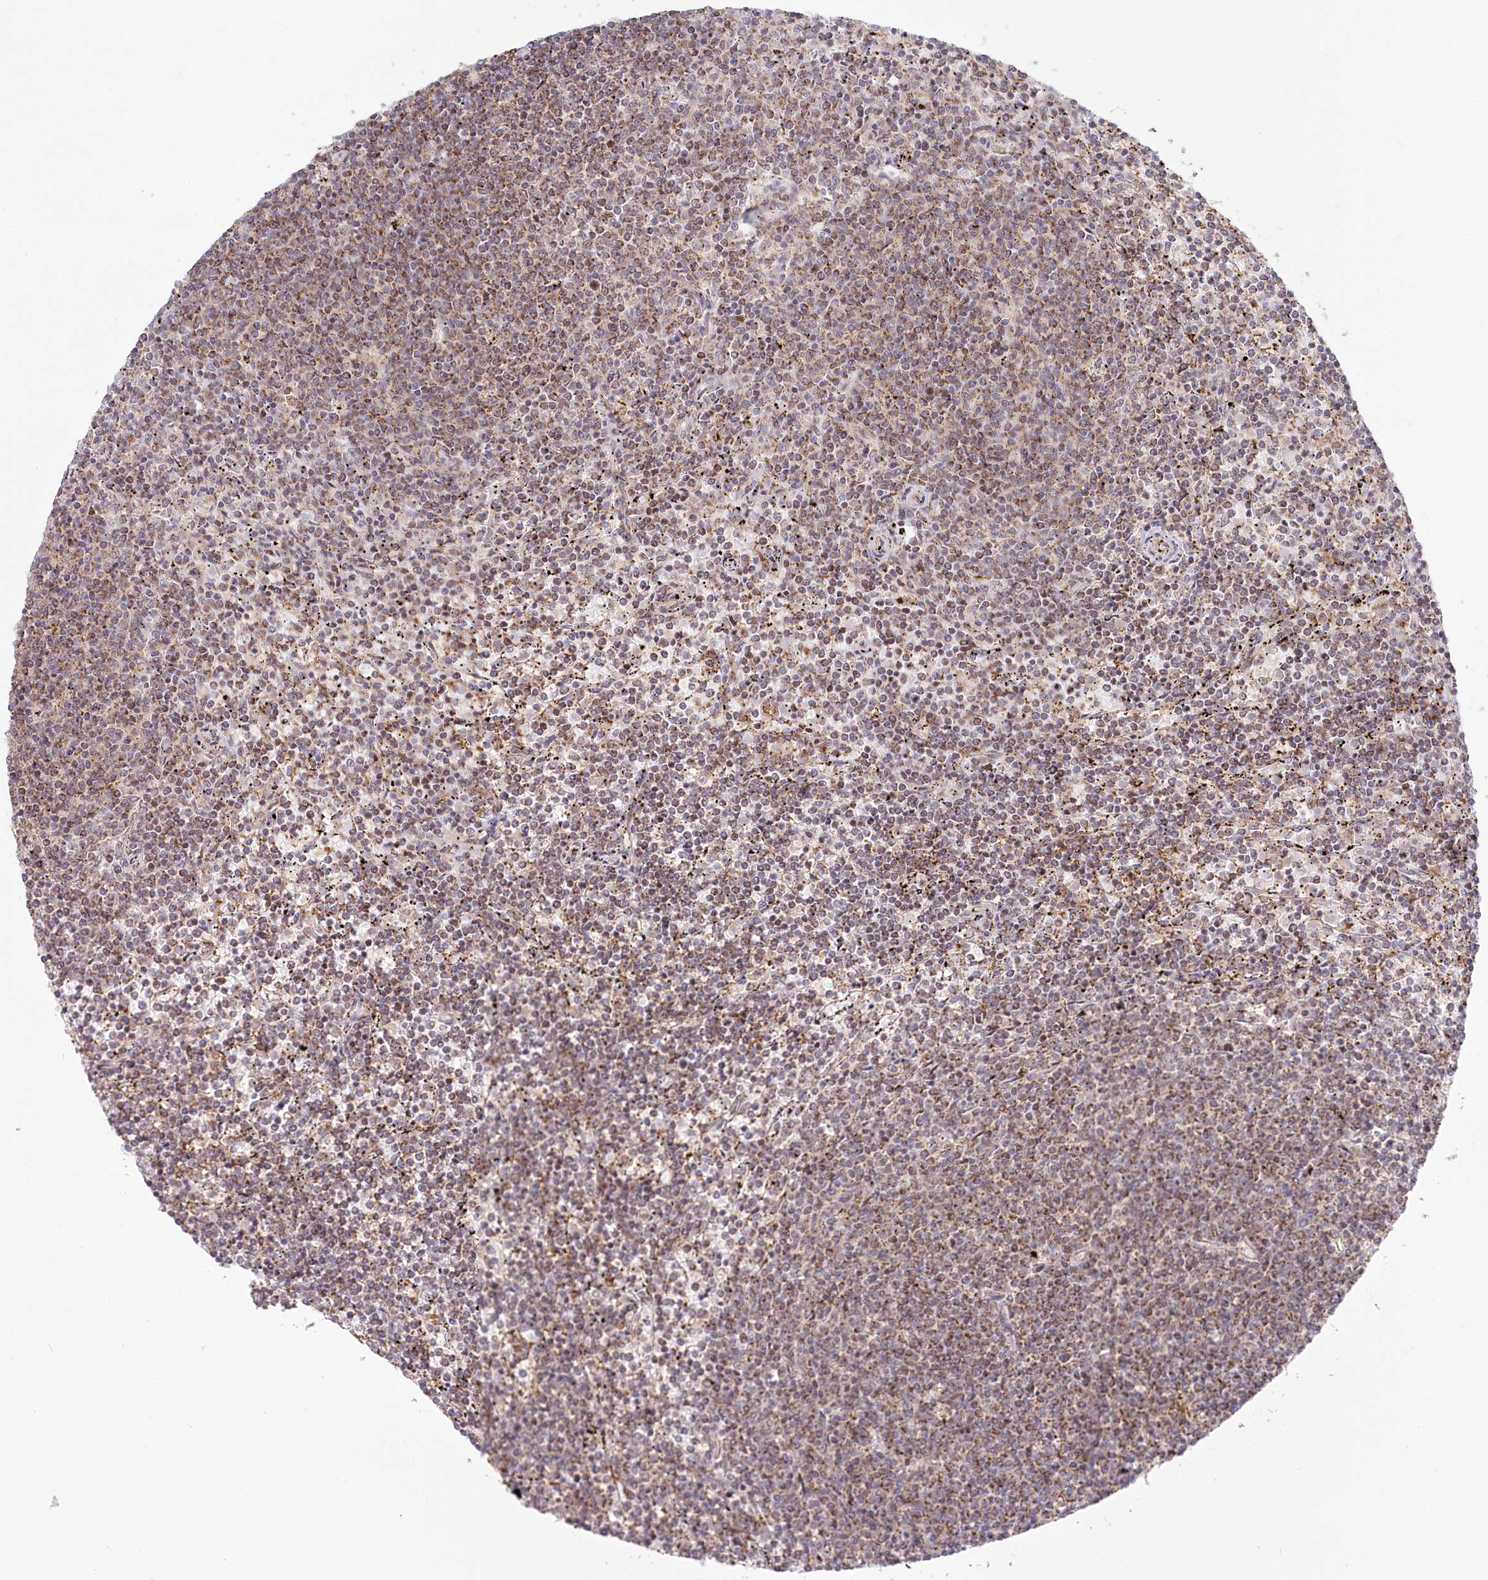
{"staining": {"intensity": "weak", "quantity": "<25%", "location": "cytoplasmic/membranous"}, "tissue": "lymphoma", "cell_type": "Tumor cells", "image_type": "cancer", "snomed": [{"axis": "morphology", "description": "Malignant lymphoma, non-Hodgkin's type, Low grade"}, {"axis": "topography", "description": "Spleen"}], "caption": "A micrograph of human lymphoma is negative for staining in tumor cells.", "gene": "RTN4IP1", "patient": {"sex": "female", "age": 50}}